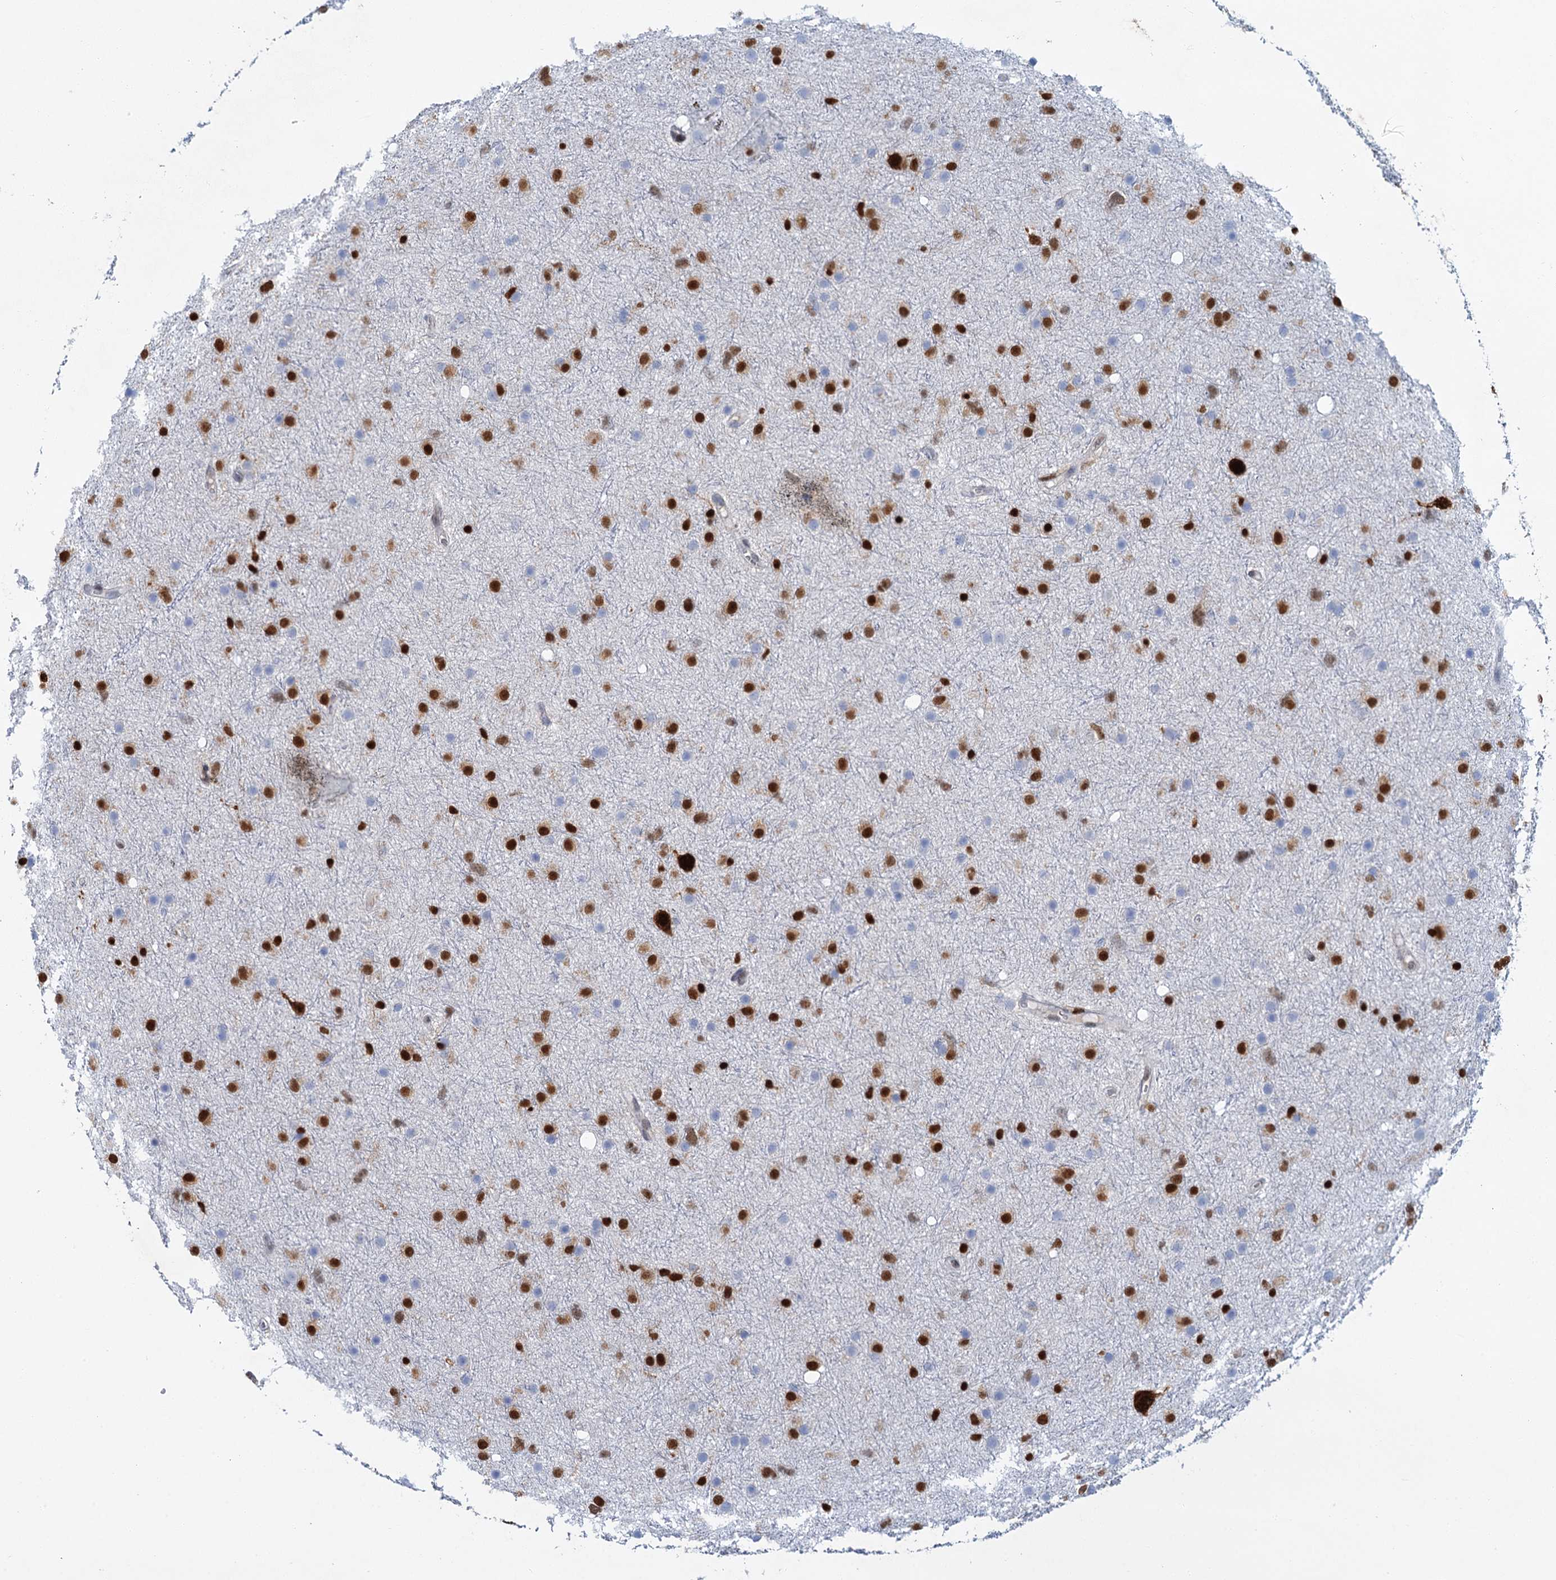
{"staining": {"intensity": "strong", "quantity": "<25%", "location": "nuclear"}, "tissue": "glioma", "cell_type": "Tumor cells", "image_type": "cancer", "snomed": [{"axis": "morphology", "description": "Glioma, malignant, Low grade"}, {"axis": "topography", "description": "Cerebral cortex"}], "caption": "Immunohistochemistry (IHC) image of neoplastic tissue: human malignant low-grade glioma stained using immunohistochemistry exhibits medium levels of strong protein expression localized specifically in the nuclear of tumor cells, appearing as a nuclear brown color.", "gene": "CELF2", "patient": {"sex": "female", "age": 39}}